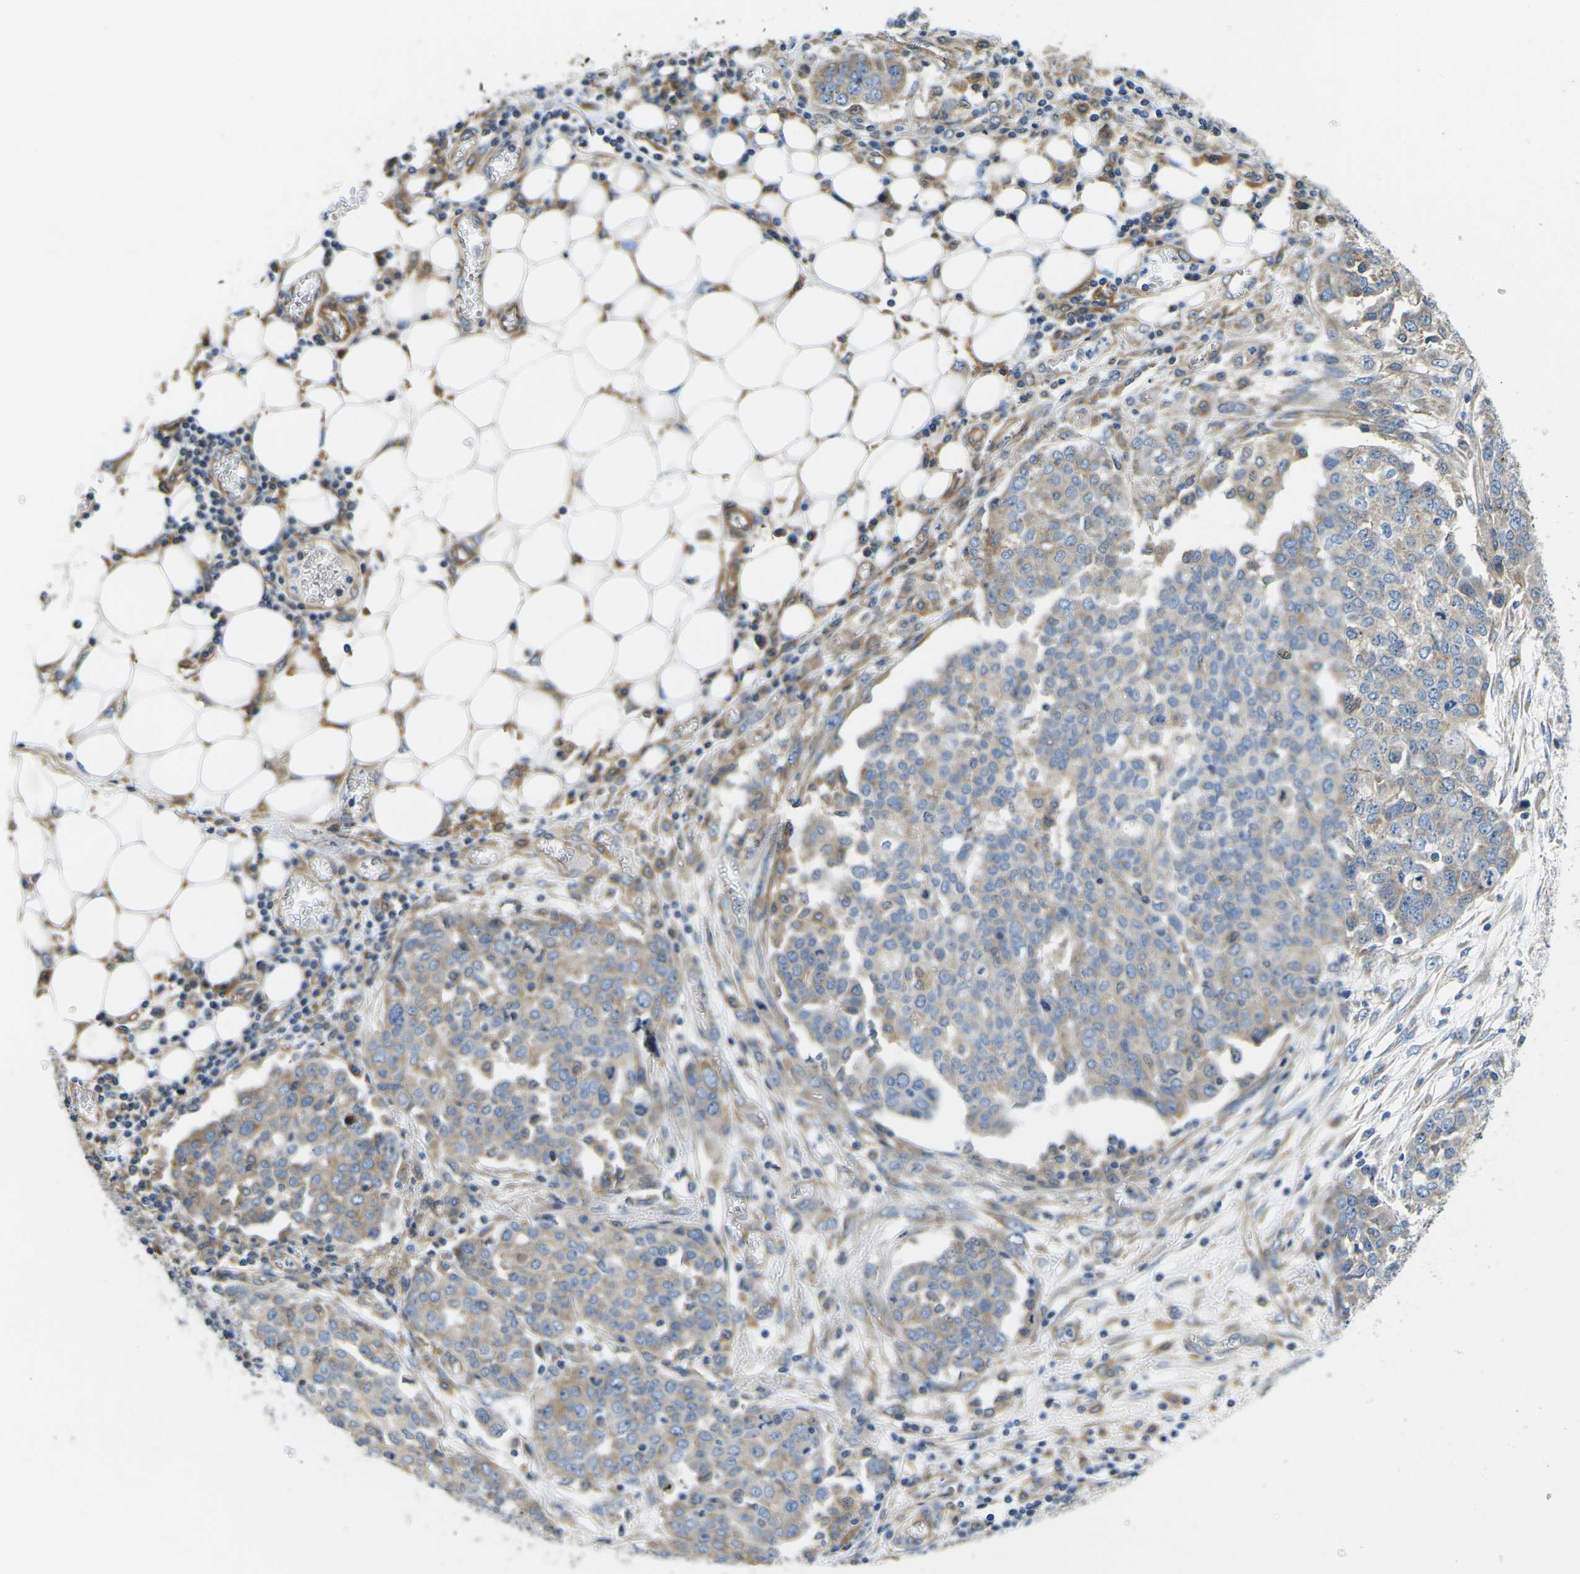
{"staining": {"intensity": "weak", "quantity": ">75%", "location": "cytoplasmic/membranous"}, "tissue": "ovarian cancer", "cell_type": "Tumor cells", "image_type": "cancer", "snomed": [{"axis": "morphology", "description": "Cystadenocarcinoma, serous, NOS"}, {"axis": "topography", "description": "Soft tissue"}, {"axis": "topography", "description": "Ovary"}], "caption": "IHC staining of serous cystadenocarcinoma (ovarian), which displays low levels of weak cytoplasmic/membranous staining in about >75% of tumor cells indicating weak cytoplasmic/membranous protein expression. The staining was performed using DAB (3,3'-diaminobenzidine) (brown) for protein detection and nuclei were counterstained in hematoxylin (blue).", "gene": "TMEFF2", "patient": {"sex": "female", "age": 57}}